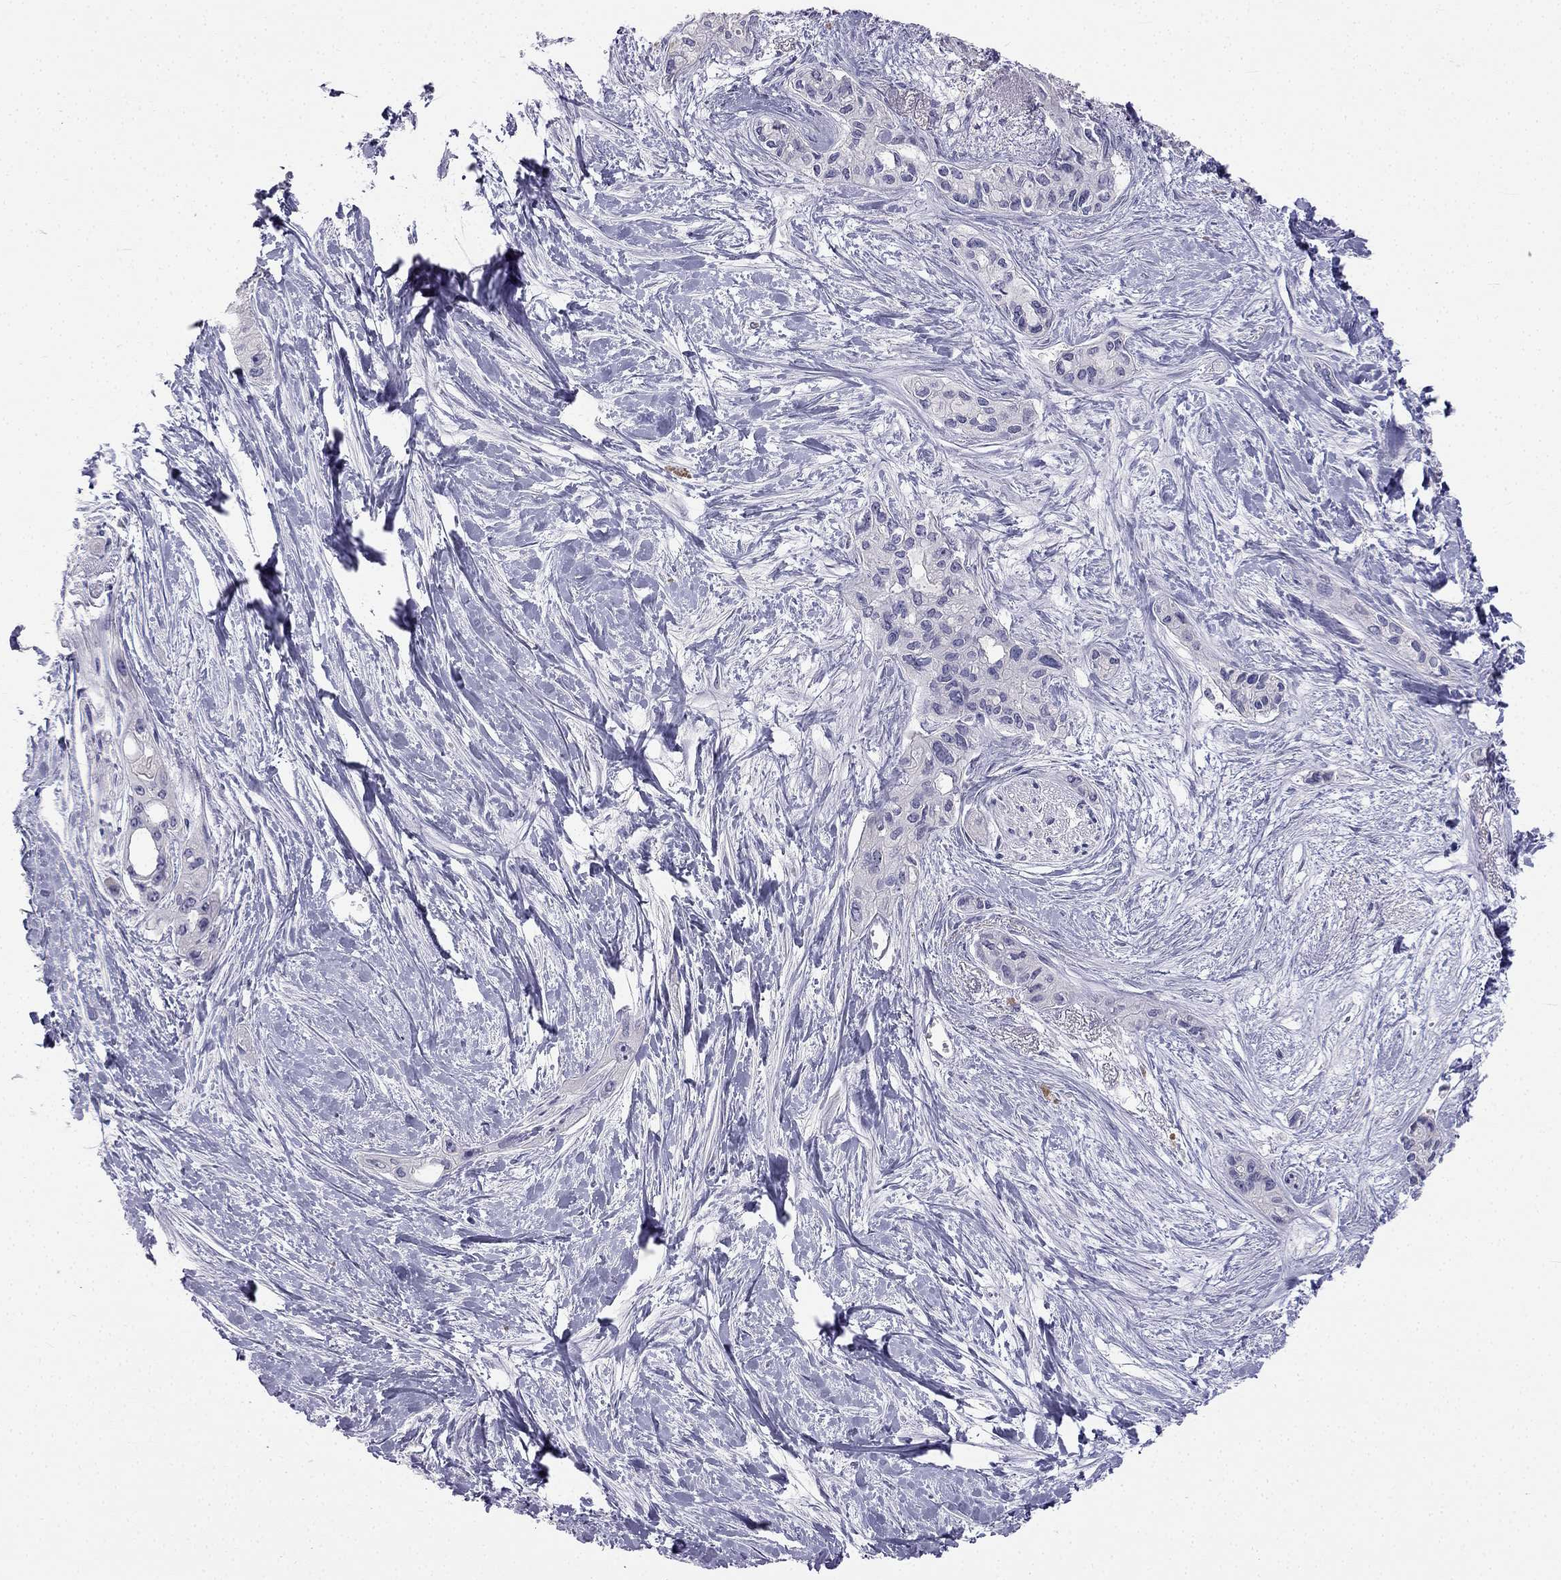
{"staining": {"intensity": "negative", "quantity": "none", "location": "none"}, "tissue": "pancreatic cancer", "cell_type": "Tumor cells", "image_type": "cancer", "snomed": [{"axis": "morphology", "description": "Adenocarcinoma, NOS"}, {"axis": "topography", "description": "Pancreas"}], "caption": "The photomicrograph reveals no significant positivity in tumor cells of pancreatic adenocarcinoma.", "gene": "C16orf89", "patient": {"sex": "female", "age": 50}}